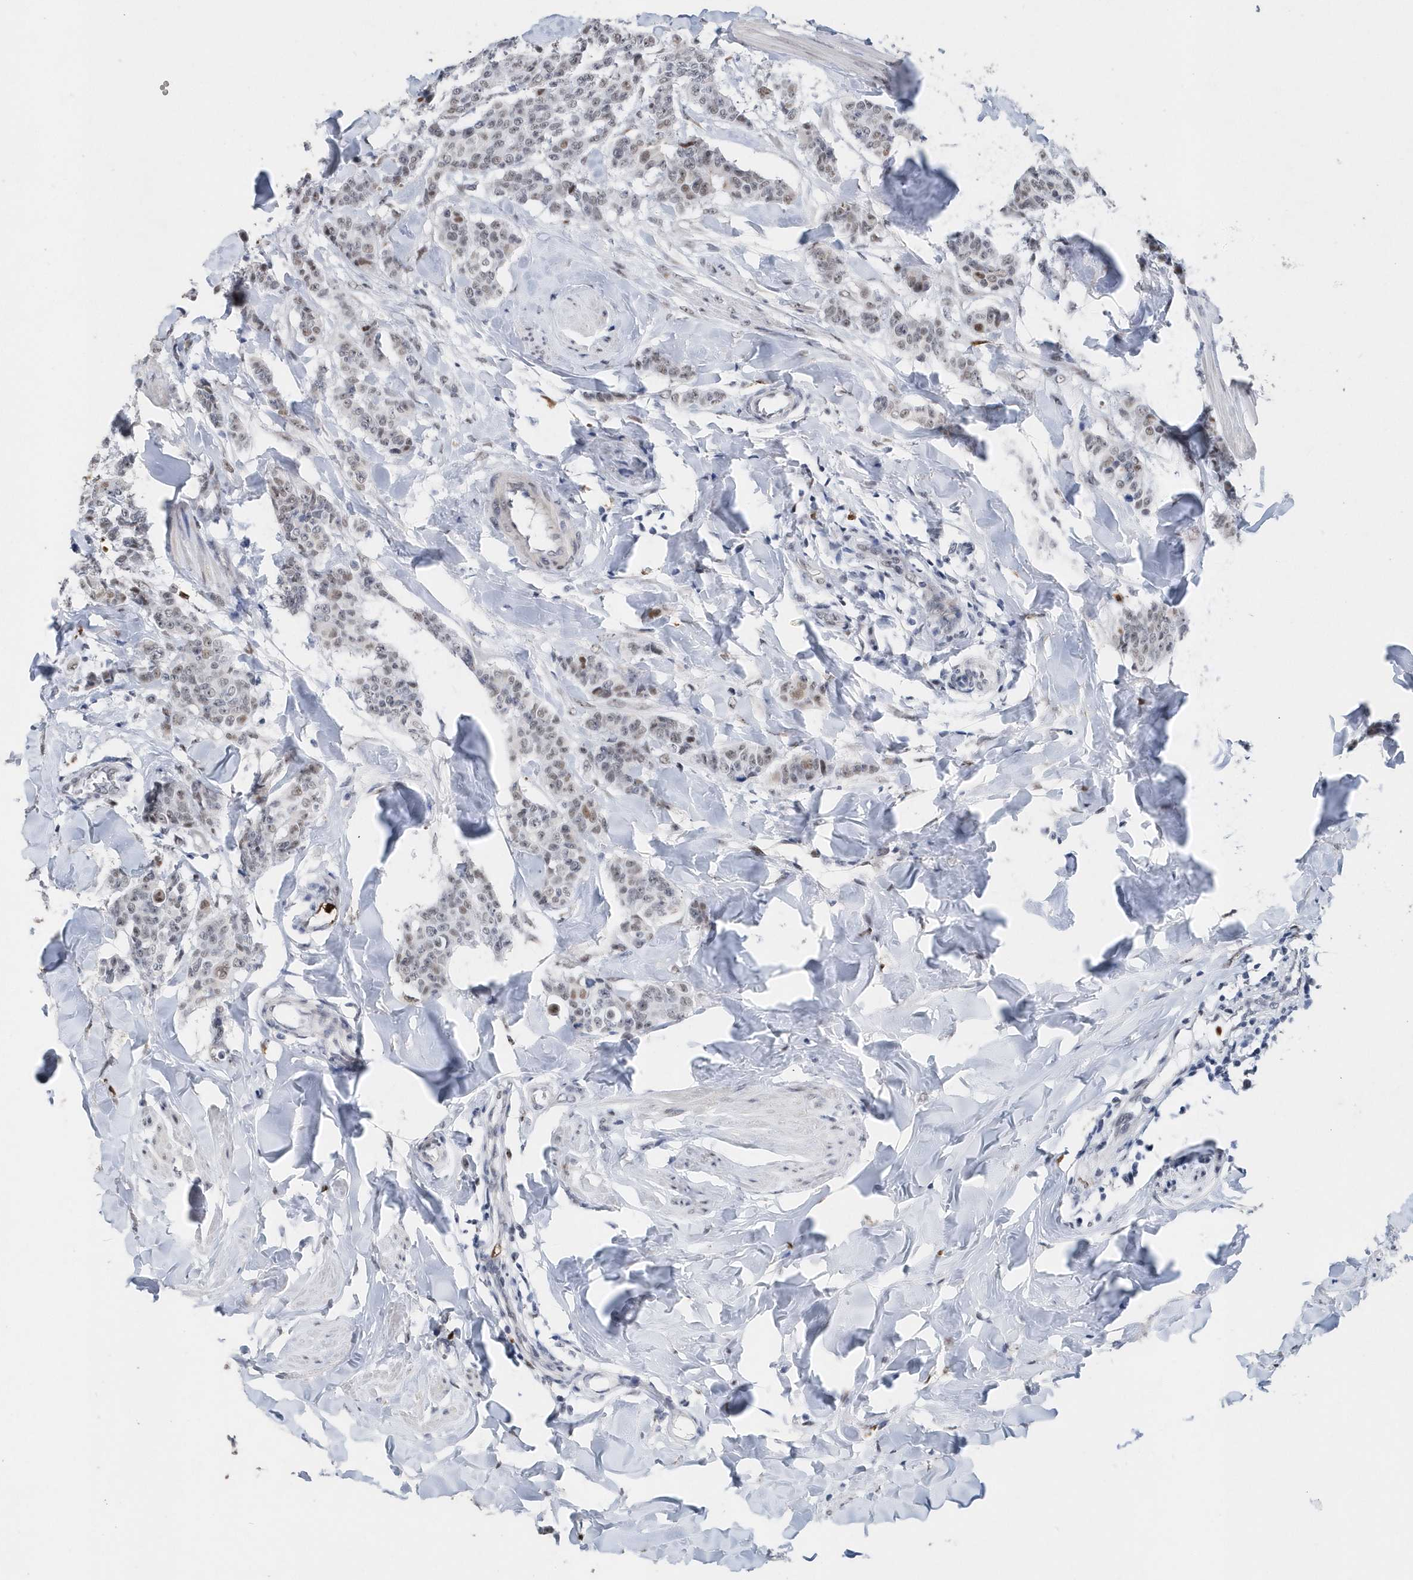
{"staining": {"intensity": "weak", "quantity": "25%-75%", "location": "nuclear"}, "tissue": "breast cancer", "cell_type": "Tumor cells", "image_type": "cancer", "snomed": [{"axis": "morphology", "description": "Duct carcinoma"}, {"axis": "topography", "description": "Breast"}], "caption": "Immunohistochemistry of human breast cancer (infiltrating ductal carcinoma) demonstrates low levels of weak nuclear expression in about 25%-75% of tumor cells.", "gene": "RPP30", "patient": {"sex": "female", "age": 40}}